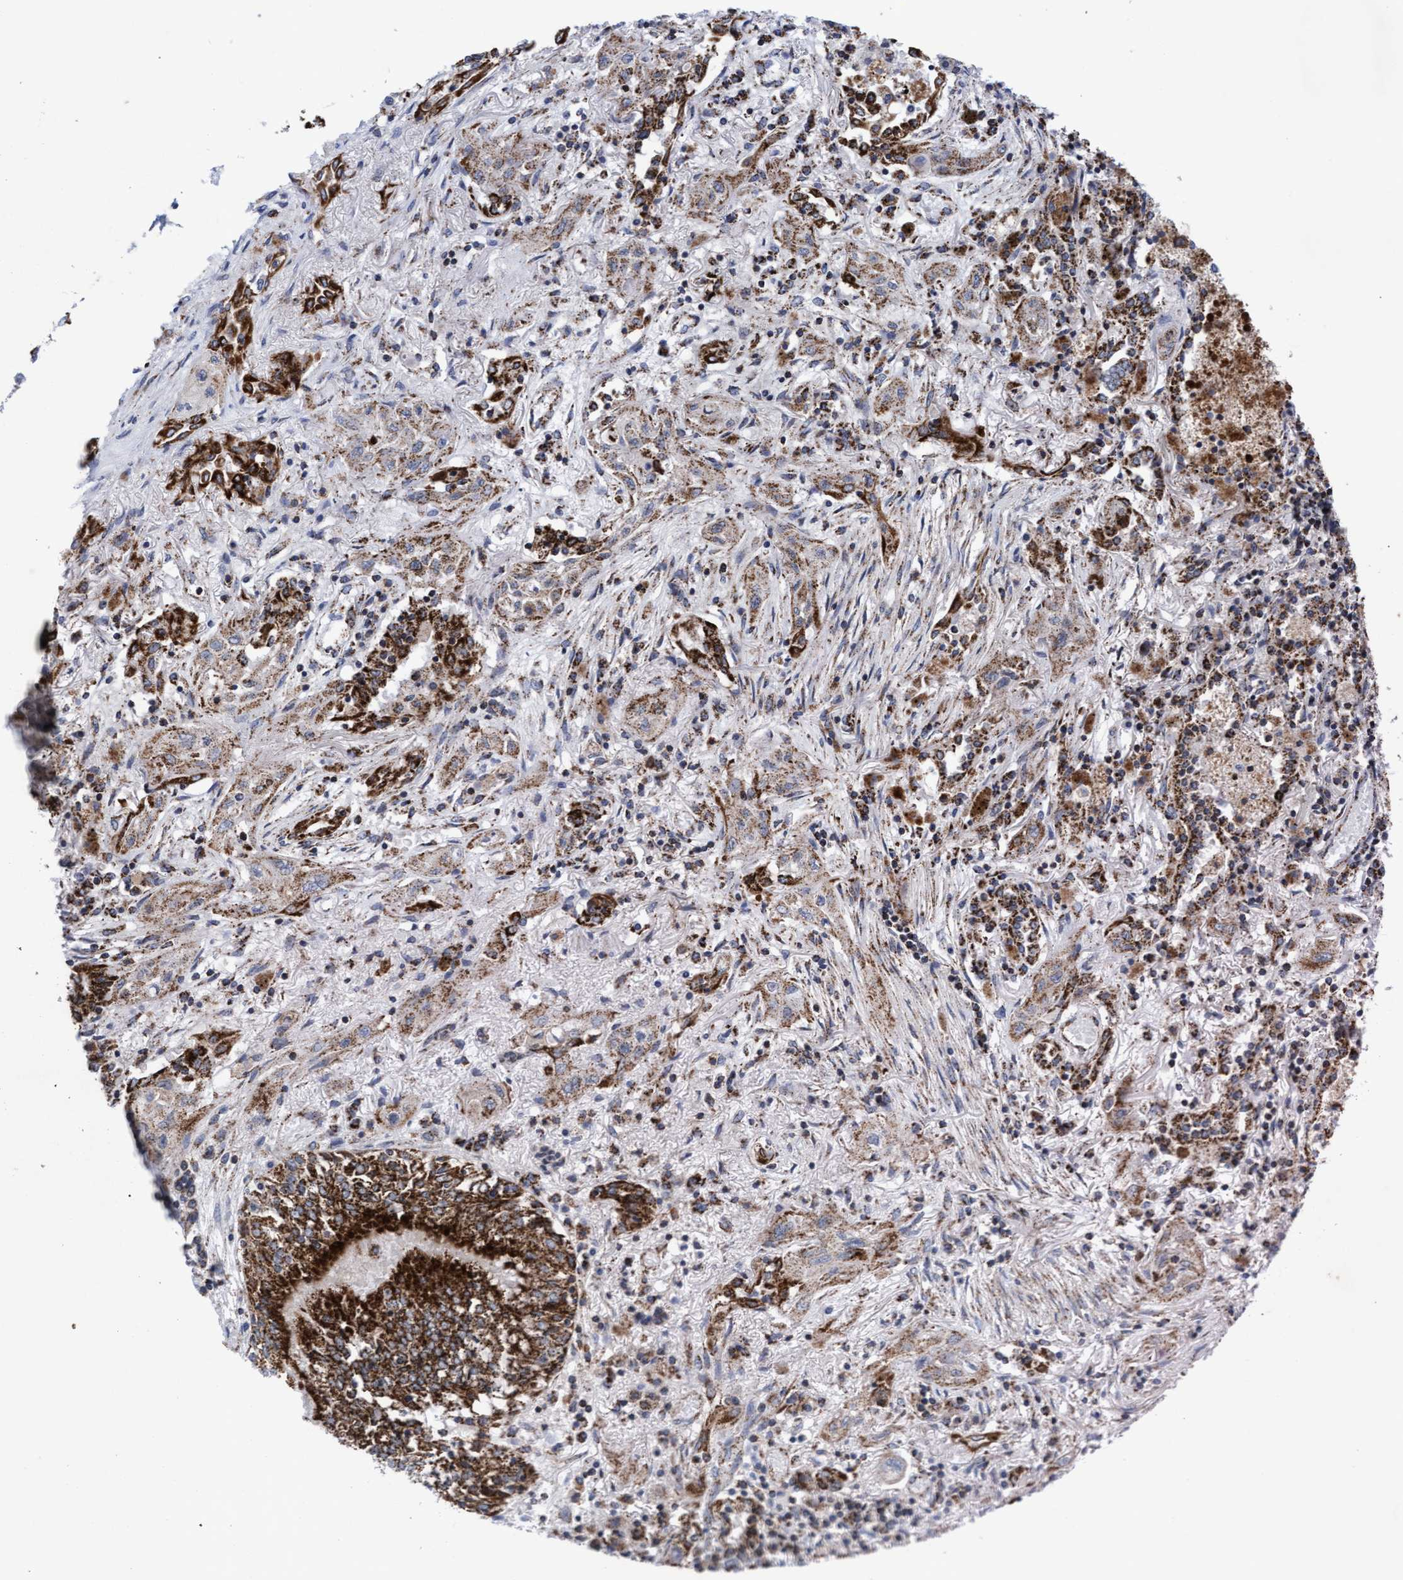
{"staining": {"intensity": "weak", "quantity": ">75%", "location": "cytoplasmic/membranous"}, "tissue": "lung cancer", "cell_type": "Tumor cells", "image_type": "cancer", "snomed": [{"axis": "morphology", "description": "Squamous cell carcinoma, NOS"}, {"axis": "topography", "description": "Lung"}], "caption": "Immunohistochemistry histopathology image of human lung cancer (squamous cell carcinoma) stained for a protein (brown), which shows low levels of weak cytoplasmic/membranous positivity in about >75% of tumor cells.", "gene": "MRPL38", "patient": {"sex": "female", "age": 47}}